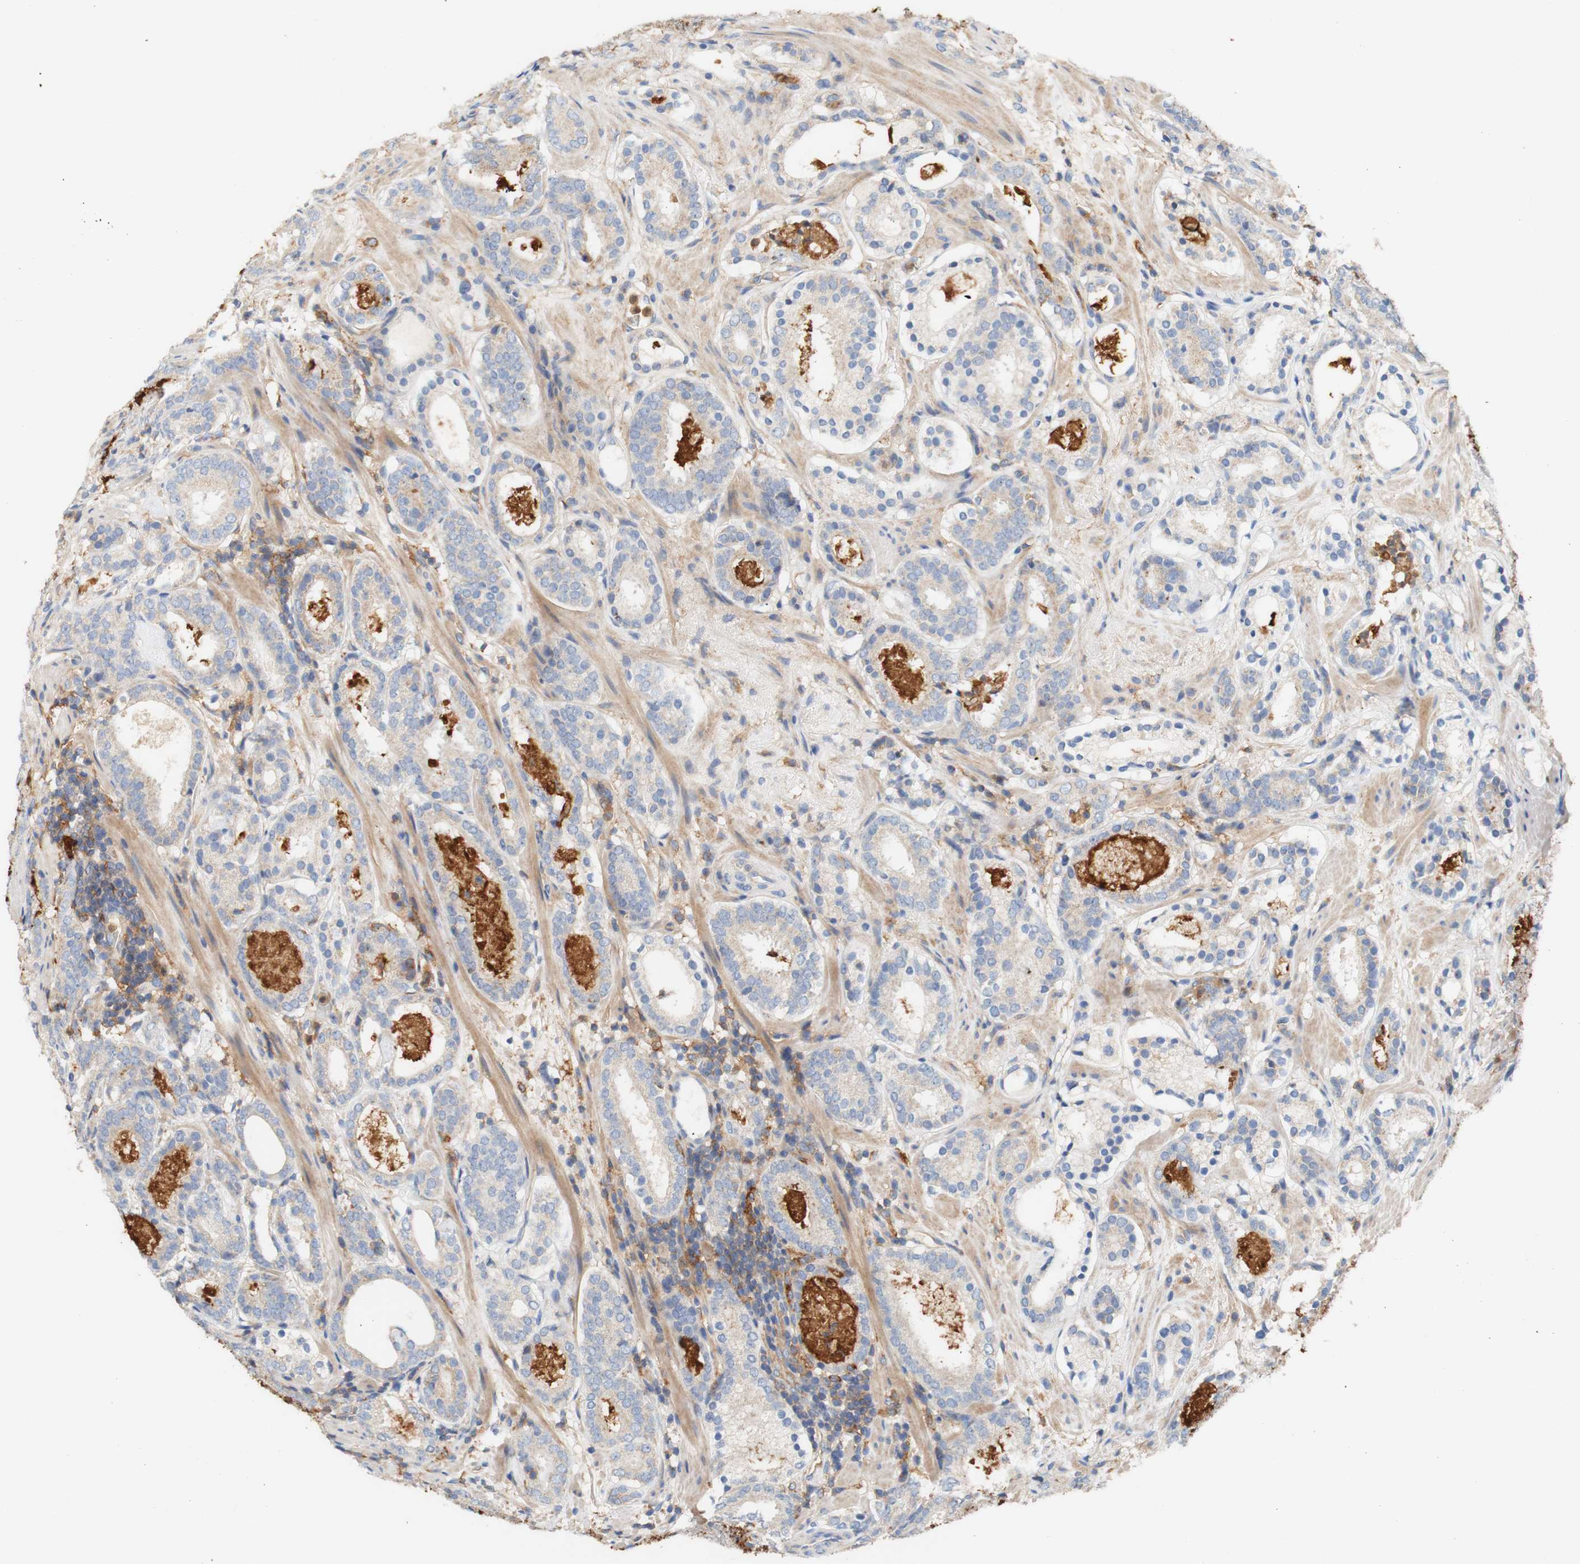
{"staining": {"intensity": "weak", "quantity": "<25%", "location": "cytoplasmic/membranous"}, "tissue": "prostate cancer", "cell_type": "Tumor cells", "image_type": "cancer", "snomed": [{"axis": "morphology", "description": "Adenocarcinoma, Low grade"}, {"axis": "topography", "description": "Prostate"}], "caption": "There is no significant staining in tumor cells of prostate cancer (low-grade adenocarcinoma). The staining was performed using DAB to visualize the protein expression in brown, while the nuclei were stained in blue with hematoxylin (Magnification: 20x).", "gene": "PCDH7", "patient": {"sex": "male", "age": 69}}